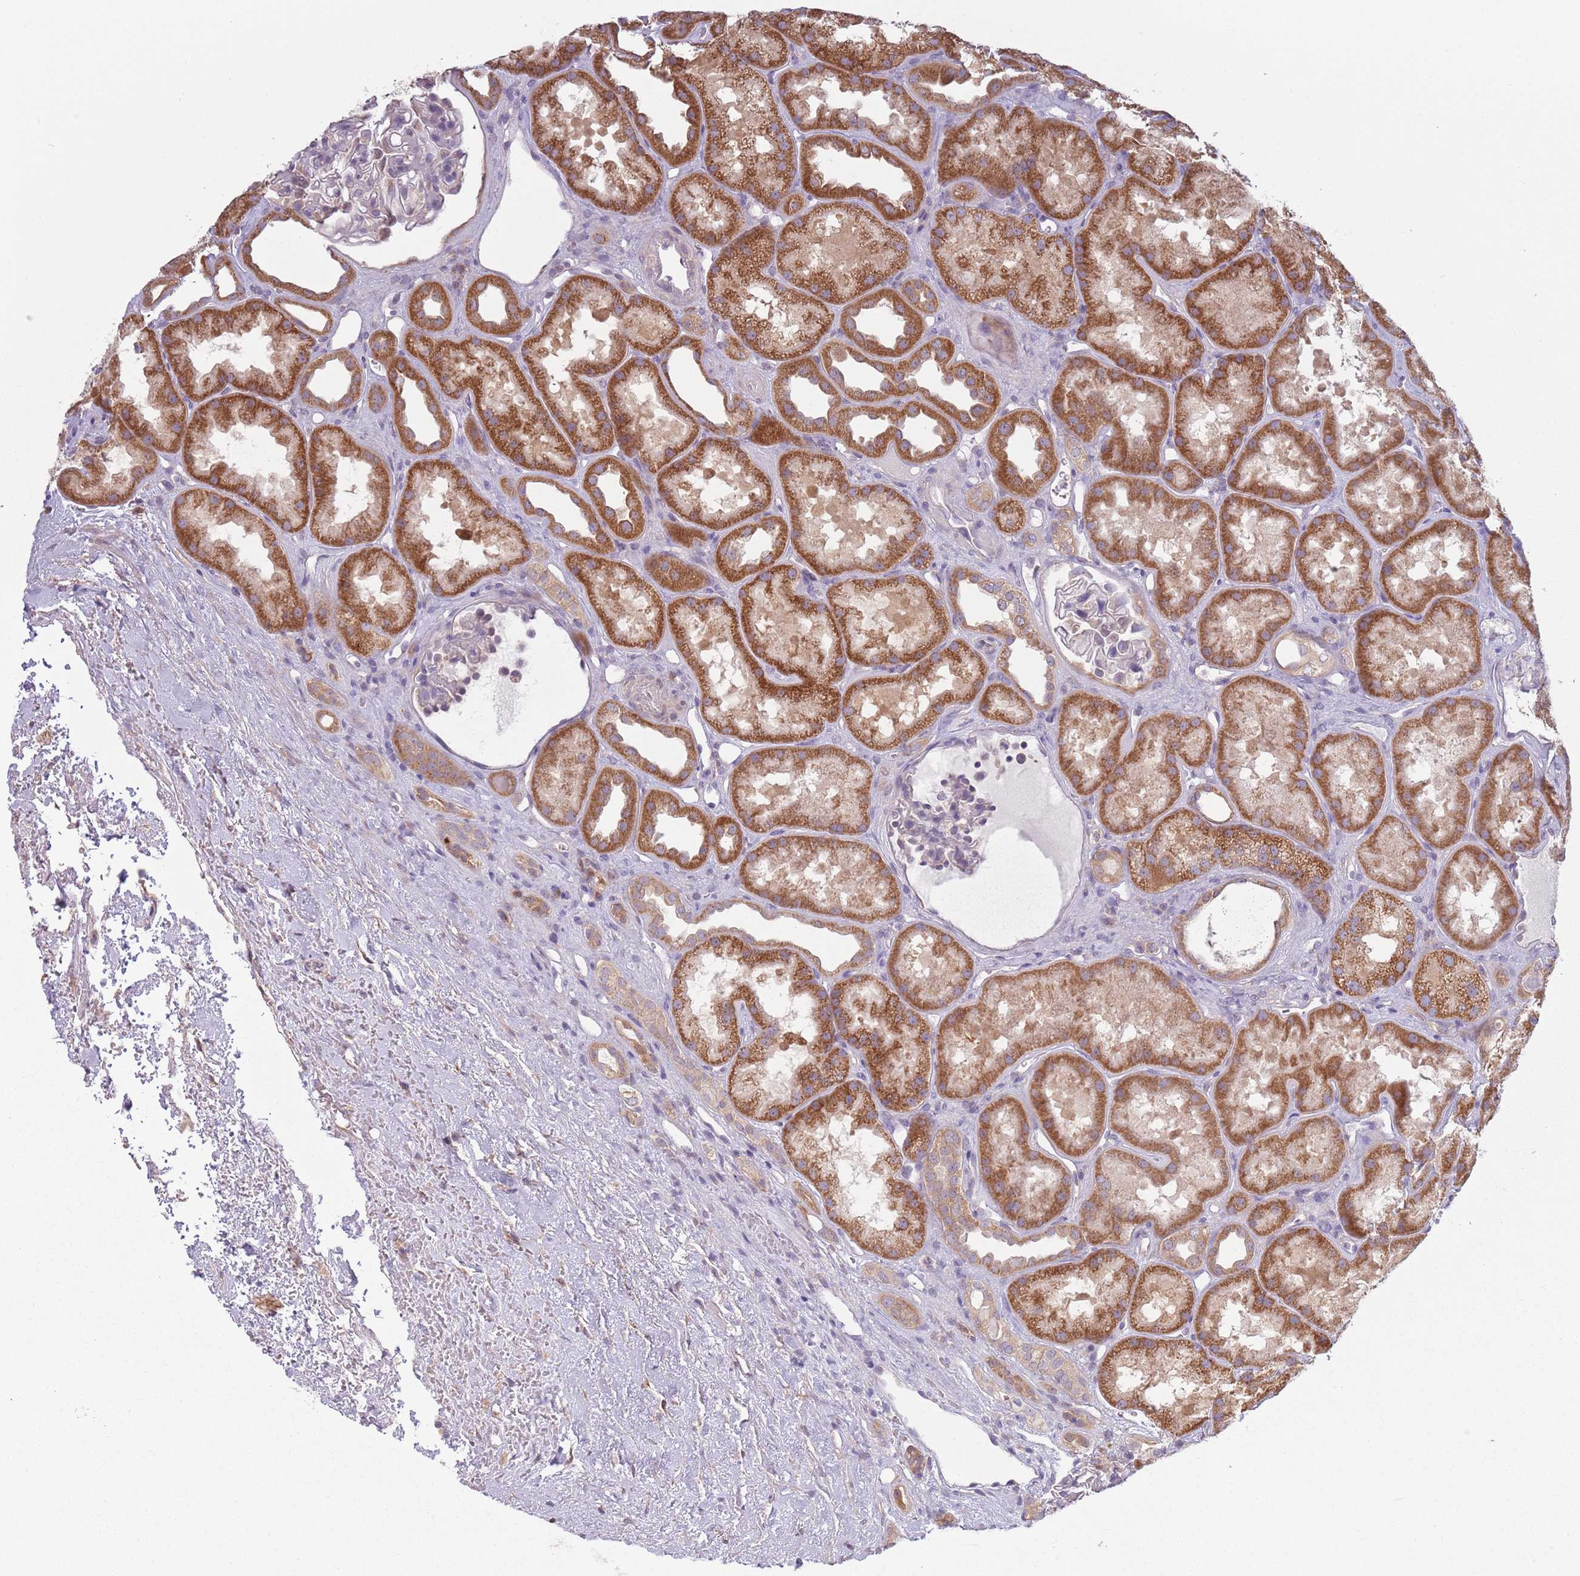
{"staining": {"intensity": "negative", "quantity": "none", "location": "none"}, "tissue": "kidney", "cell_type": "Cells in glomeruli", "image_type": "normal", "snomed": [{"axis": "morphology", "description": "Normal tissue, NOS"}, {"axis": "topography", "description": "Kidney"}], "caption": "Immunohistochemistry (IHC) micrograph of unremarkable kidney: human kidney stained with DAB (3,3'-diaminobenzidine) reveals no significant protein positivity in cells in glomeruli. (Brightfield microscopy of DAB (3,3'-diaminobenzidine) IHC at high magnification).", "gene": "COQ5", "patient": {"sex": "male", "age": 61}}